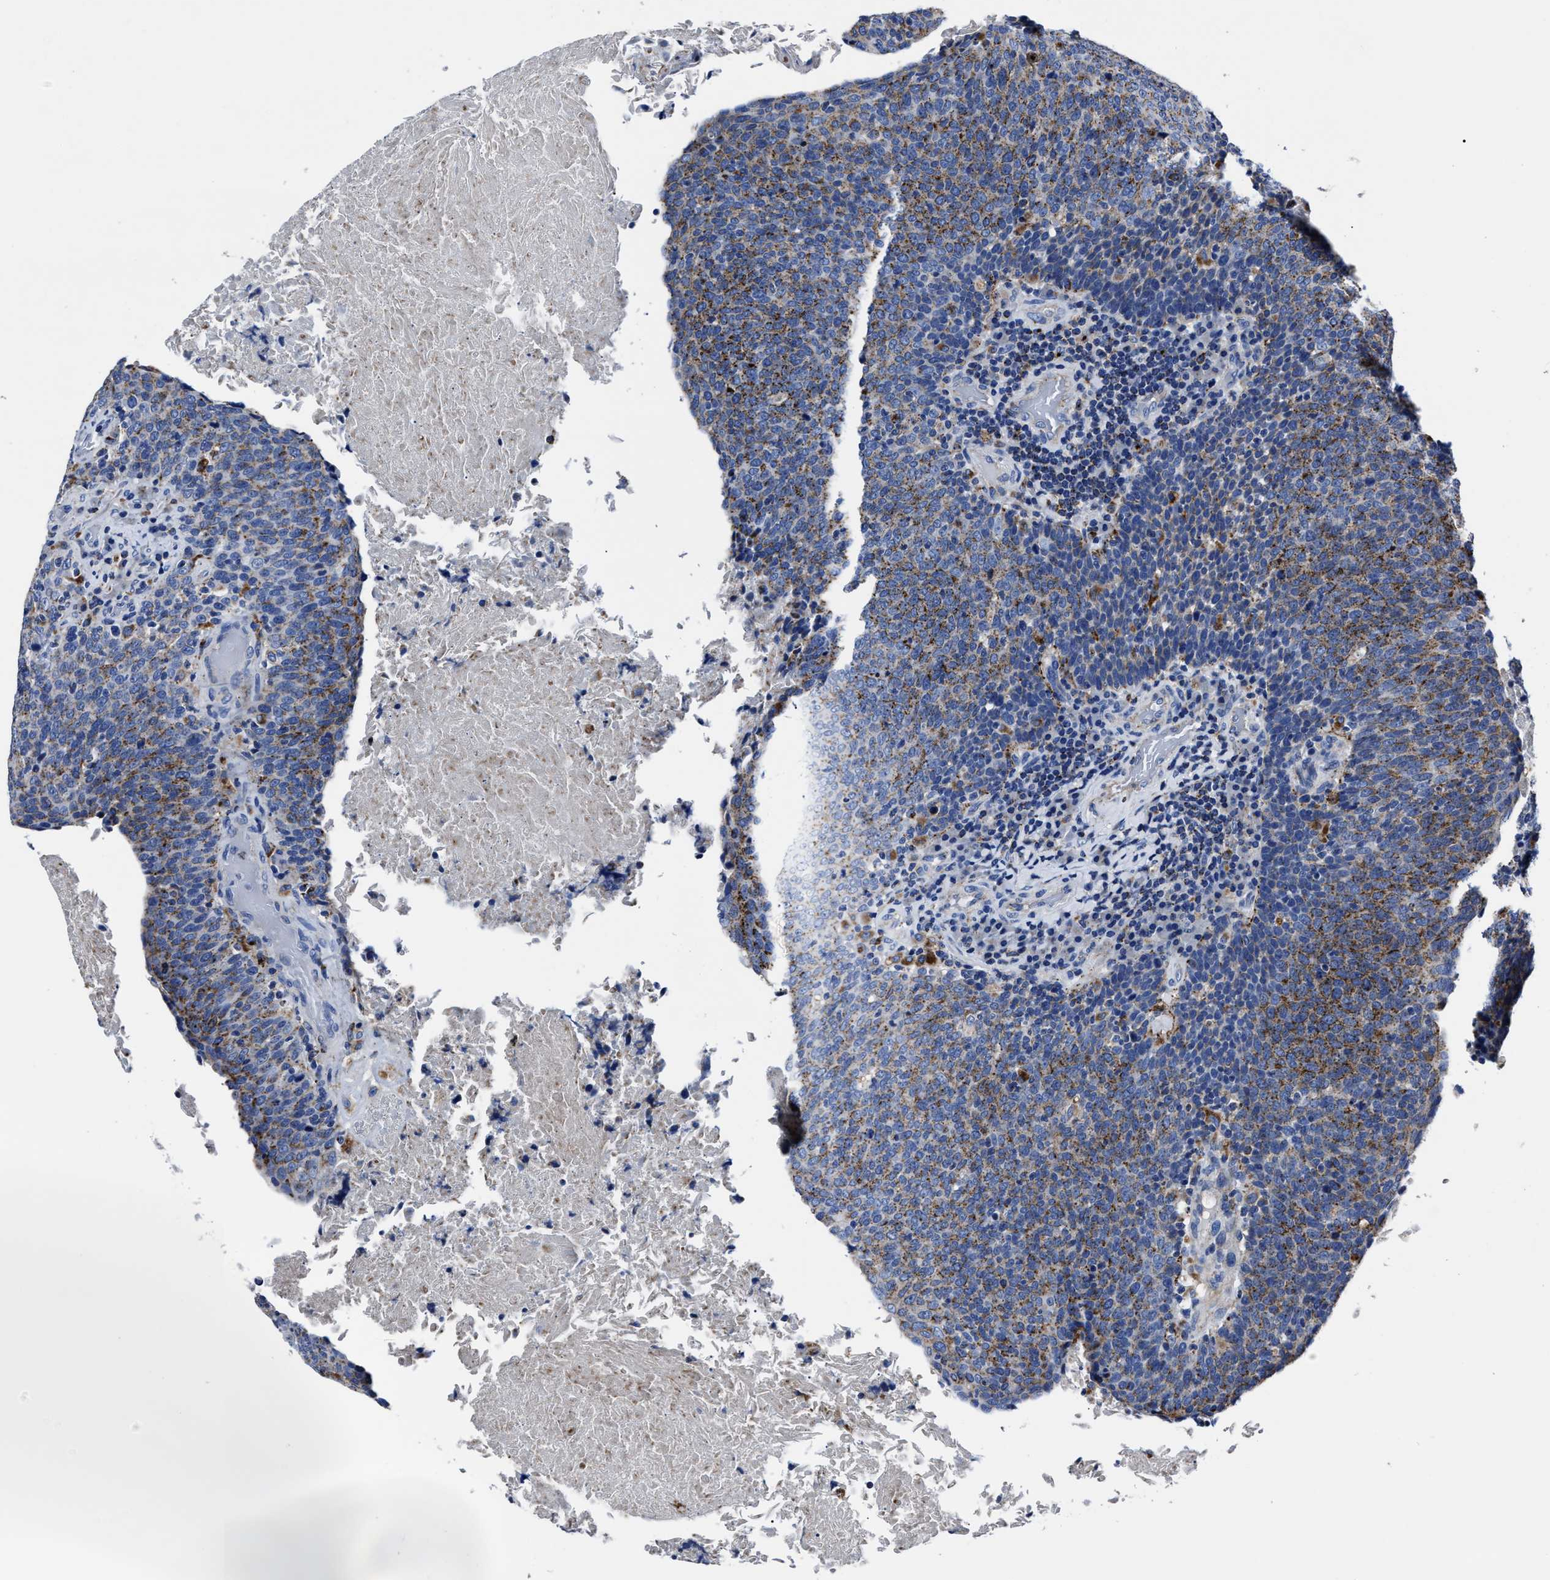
{"staining": {"intensity": "moderate", "quantity": ">75%", "location": "cytoplasmic/membranous"}, "tissue": "head and neck cancer", "cell_type": "Tumor cells", "image_type": "cancer", "snomed": [{"axis": "morphology", "description": "Squamous cell carcinoma, NOS"}, {"axis": "morphology", "description": "Squamous cell carcinoma, metastatic, NOS"}, {"axis": "topography", "description": "Lymph node"}, {"axis": "topography", "description": "Head-Neck"}], "caption": "This is an image of immunohistochemistry staining of head and neck squamous cell carcinoma, which shows moderate positivity in the cytoplasmic/membranous of tumor cells.", "gene": "LAMTOR4", "patient": {"sex": "male", "age": 62}}